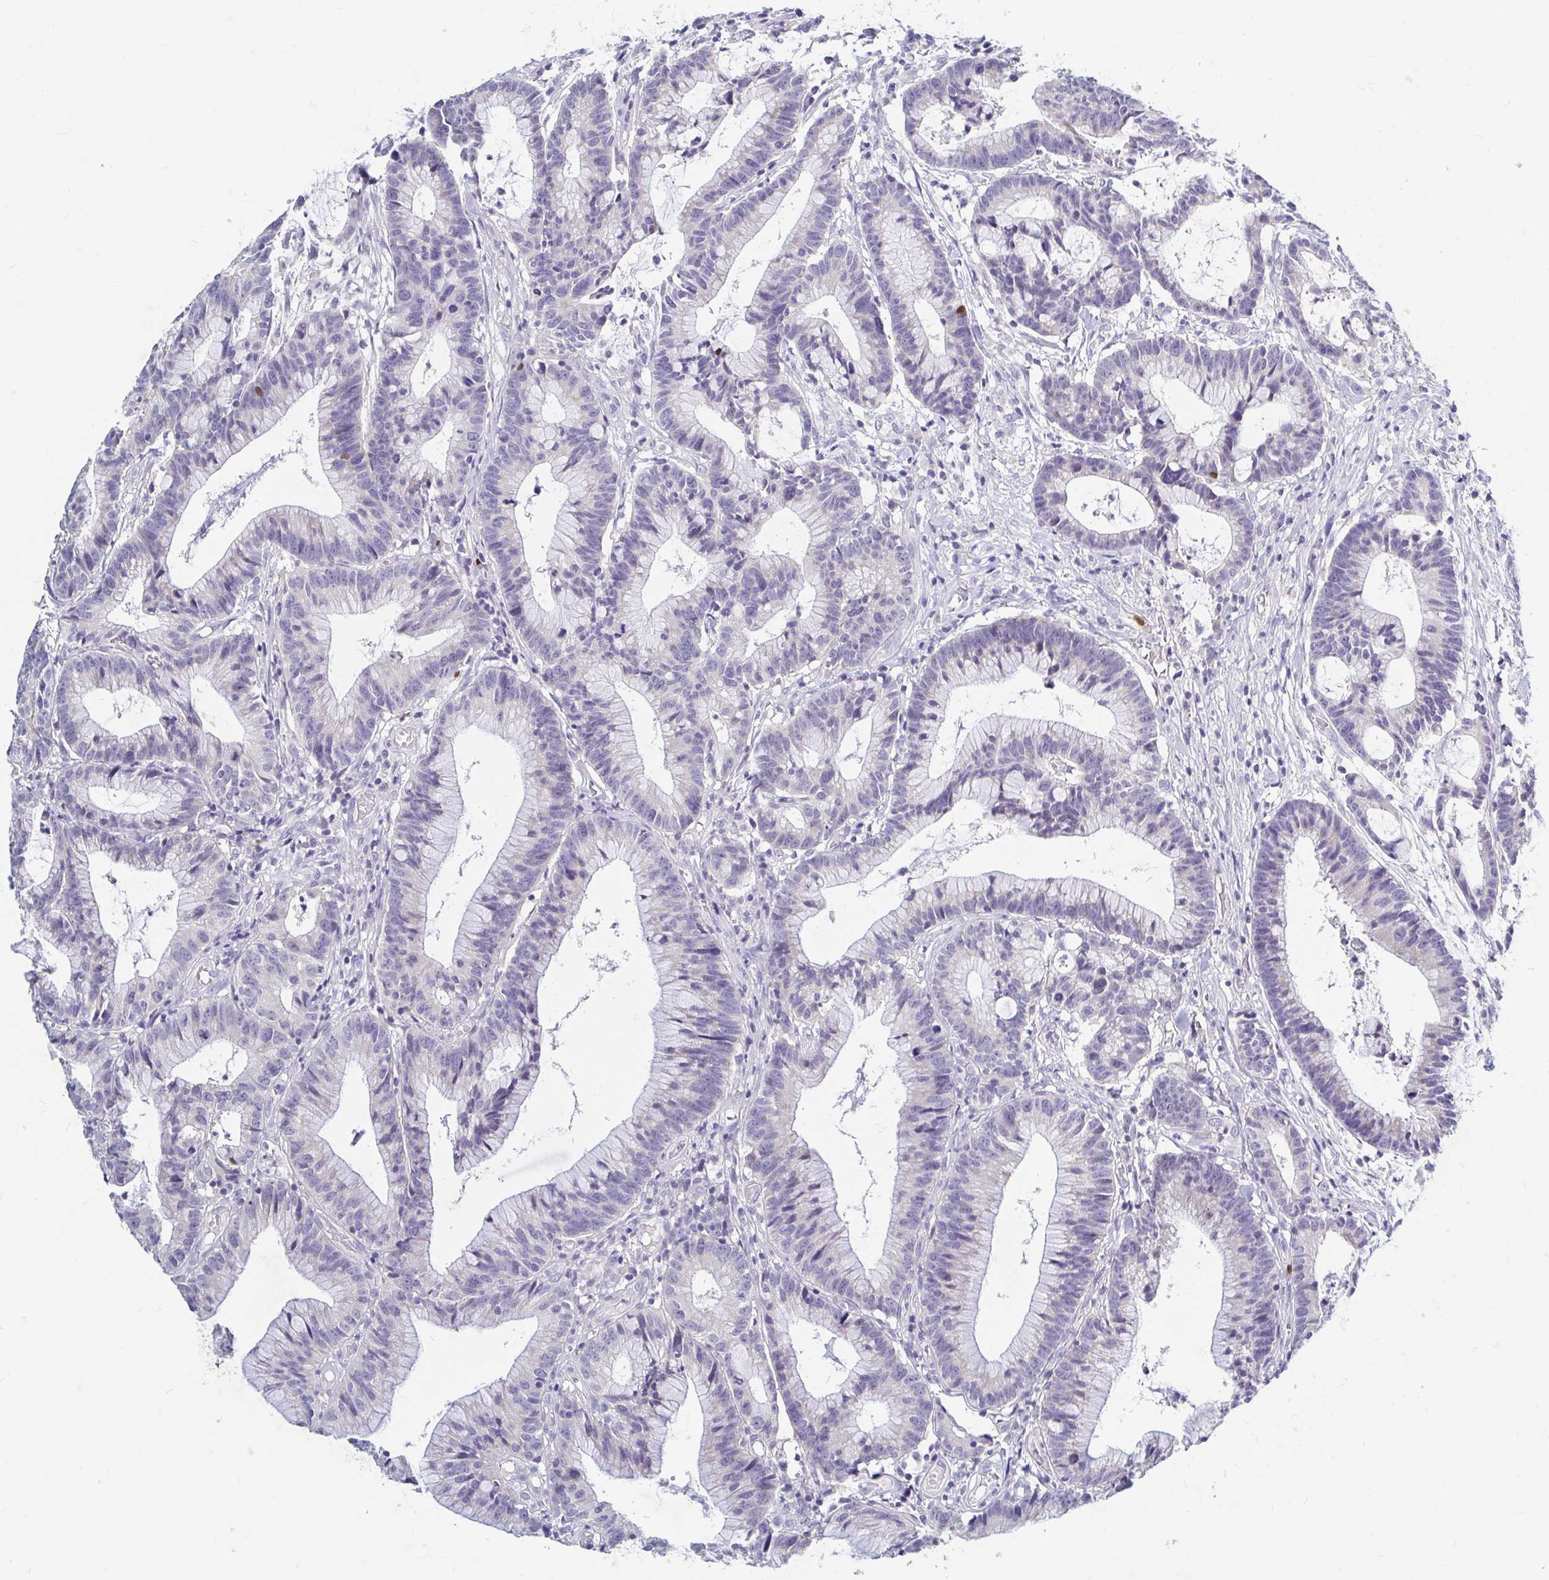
{"staining": {"intensity": "negative", "quantity": "none", "location": "none"}, "tissue": "colorectal cancer", "cell_type": "Tumor cells", "image_type": "cancer", "snomed": [{"axis": "morphology", "description": "Adenocarcinoma, NOS"}, {"axis": "topography", "description": "Colon"}], "caption": "Image shows no significant protein staining in tumor cells of adenocarcinoma (colorectal).", "gene": "ADH1A", "patient": {"sex": "female", "age": 78}}